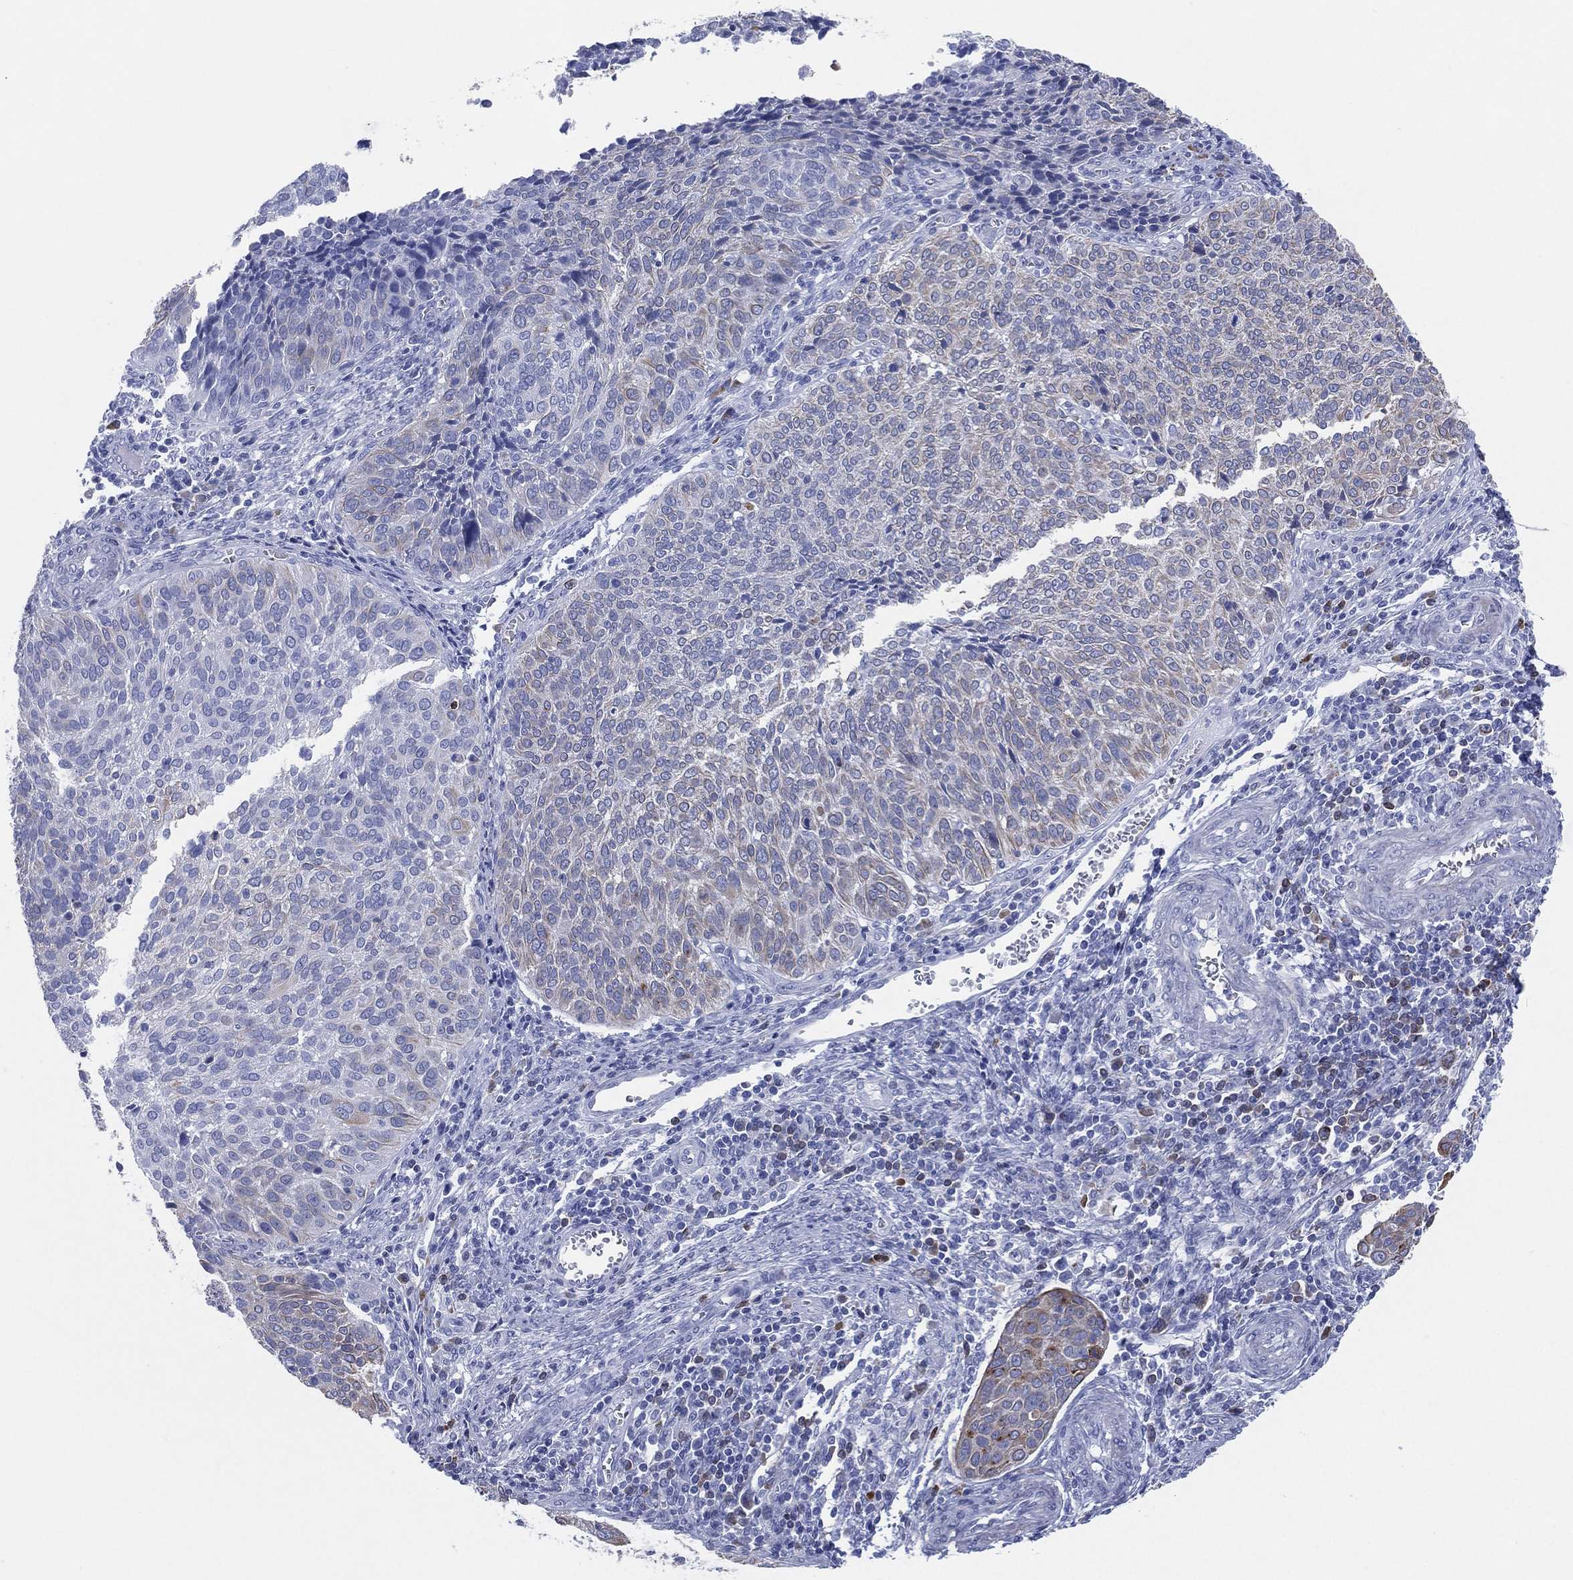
{"staining": {"intensity": "moderate", "quantity": "<25%", "location": "cytoplasmic/membranous"}, "tissue": "cervical cancer", "cell_type": "Tumor cells", "image_type": "cancer", "snomed": [{"axis": "morphology", "description": "Squamous cell carcinoma, NOS"}, {"axis": "topography", "description": "Cervix"}], "caption": "IHC (DAB) staining of cervical cancer exhibits moderate cytoplasmic/membranous protein staining in approximately <25% of tumor cells.", "gene": "CD79A", "patient": {"sex": "female", "age": 39}}